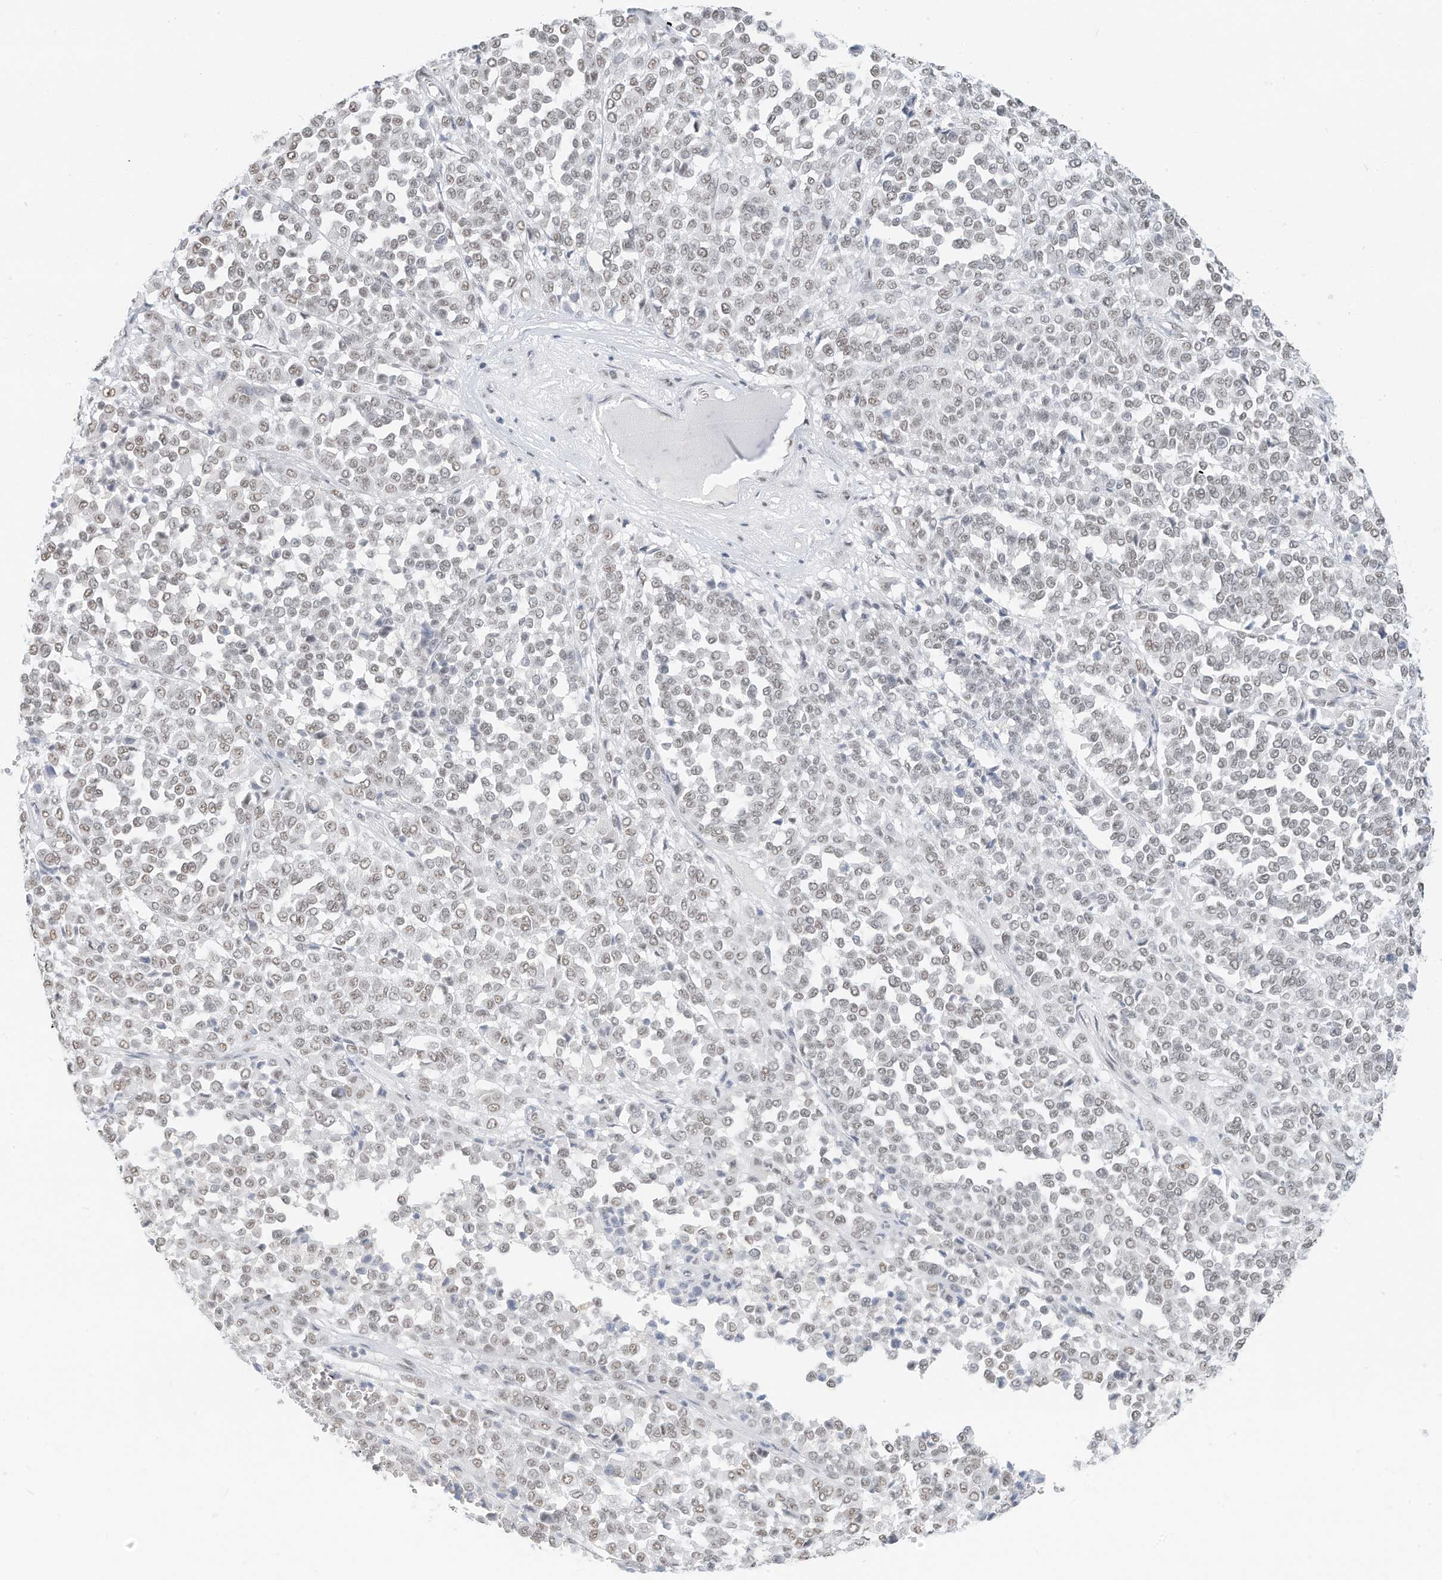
{"staining": {"intensity": "weak", "quantity": "25%-75%", "location": "nuclear"}, "tissue": "melanoma", "cell_type": "Tumor cells", "image_type": "cancer", "snomed": [{"axis": "morphology", "description": "Malignant melanoma, Metastatic site"}, {"axis": "topography", "description": "Pancreas"}], "caption": "Immunohistochemistry photomicrograph of melanoma stained for a protein (brown), which reveals low levels of weak nuclear staining in about 25%-75% of tumor cells.", "gene": "PGC", "patient": {"sex": "female", "age": 30}}